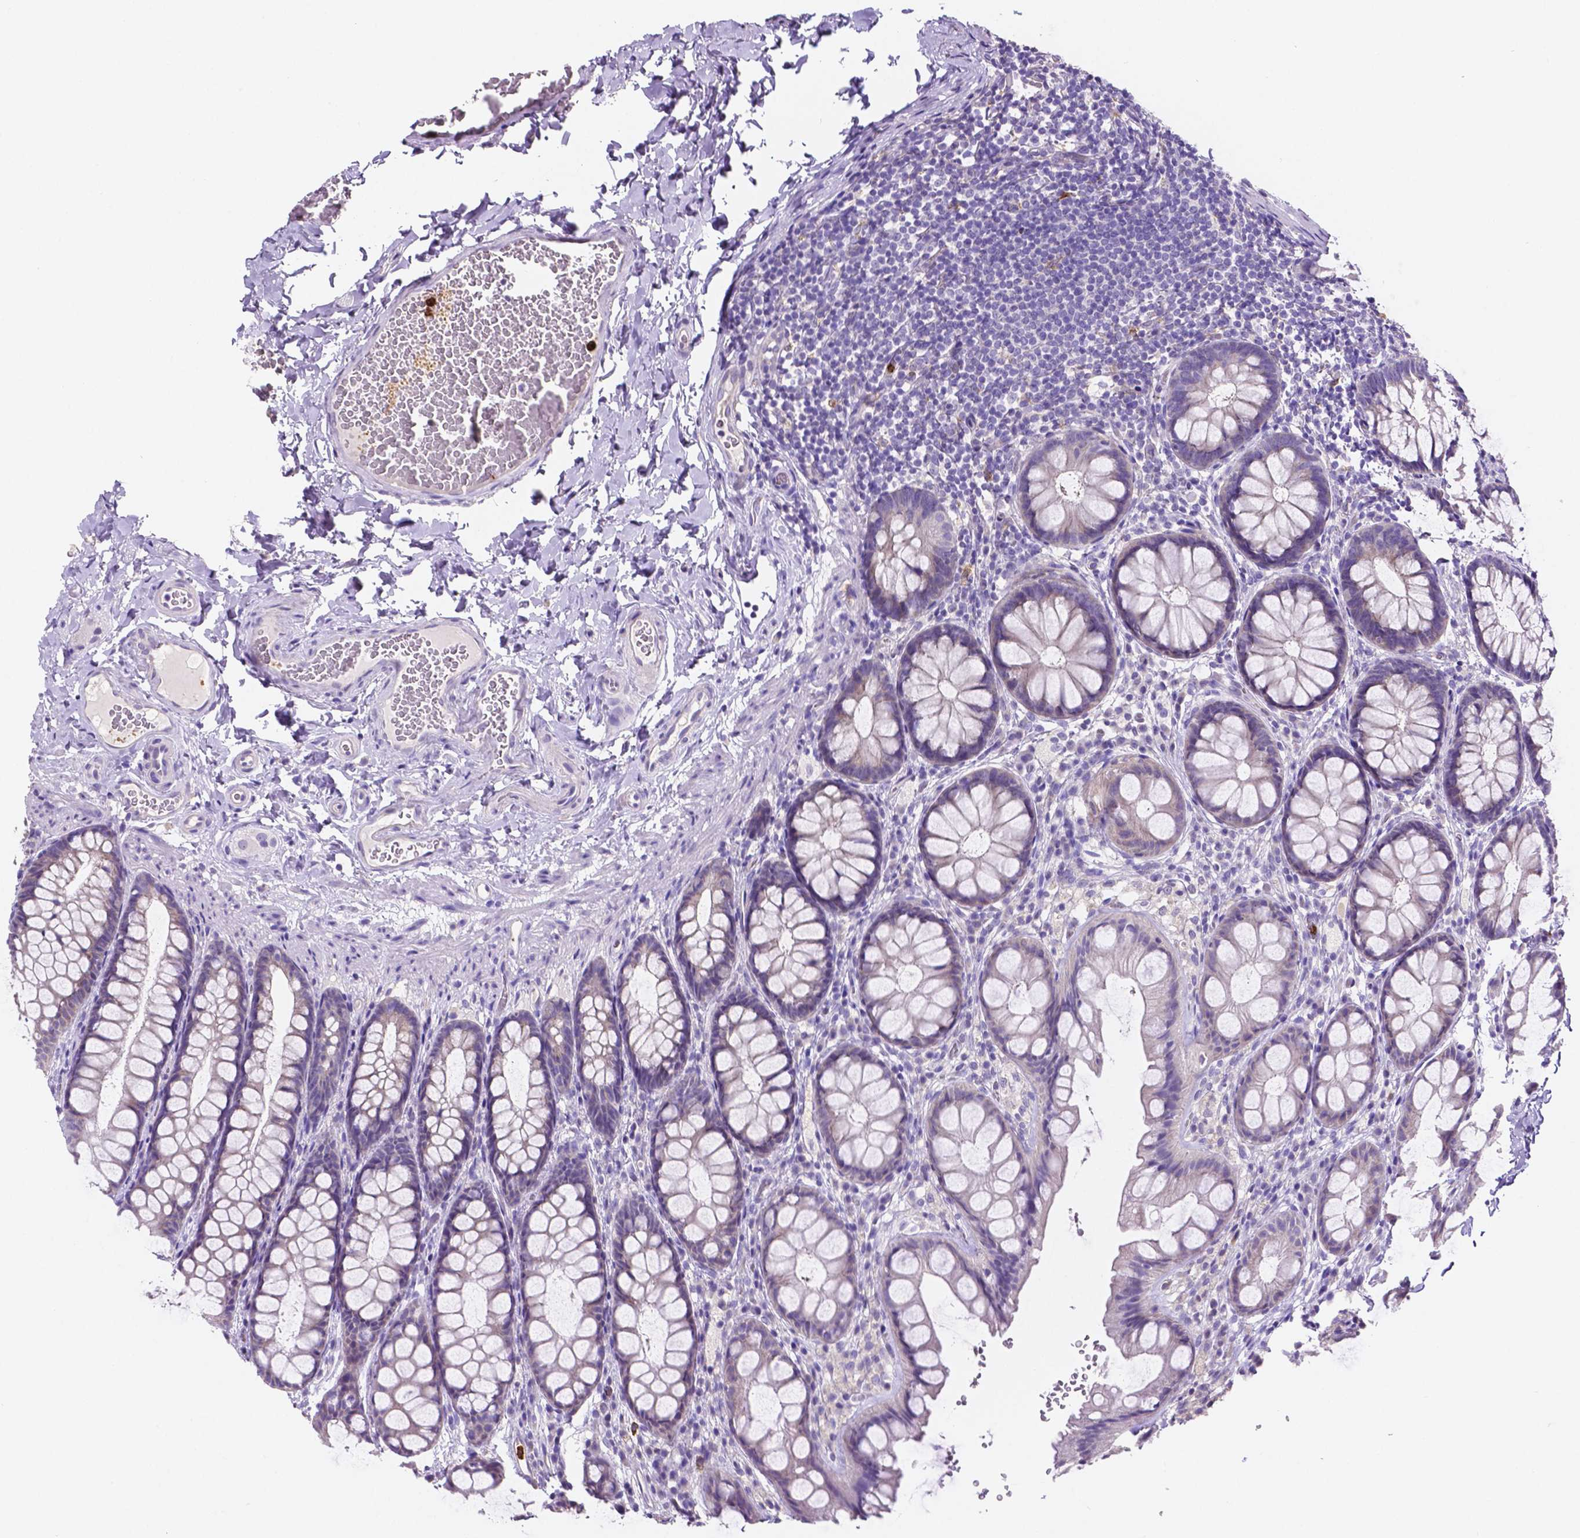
{"staining": {"intensity": "negative", "quantity": "none", "location": "none"}, "tissue": "colon", "cell_type": "Endothelial cells", "image_type": "normal", "snomed": [{"axis": "morphology", "description": "Normal tissue, NOS"}, {"axis": "topography", "description": "Colon"}], "caption": "Colon stained for a protein using immunohistochemistry (IHC) exhibits no expression endothelial cells.", "gene": "MMP9", "patient": {"sex": "male", "age": 47}}